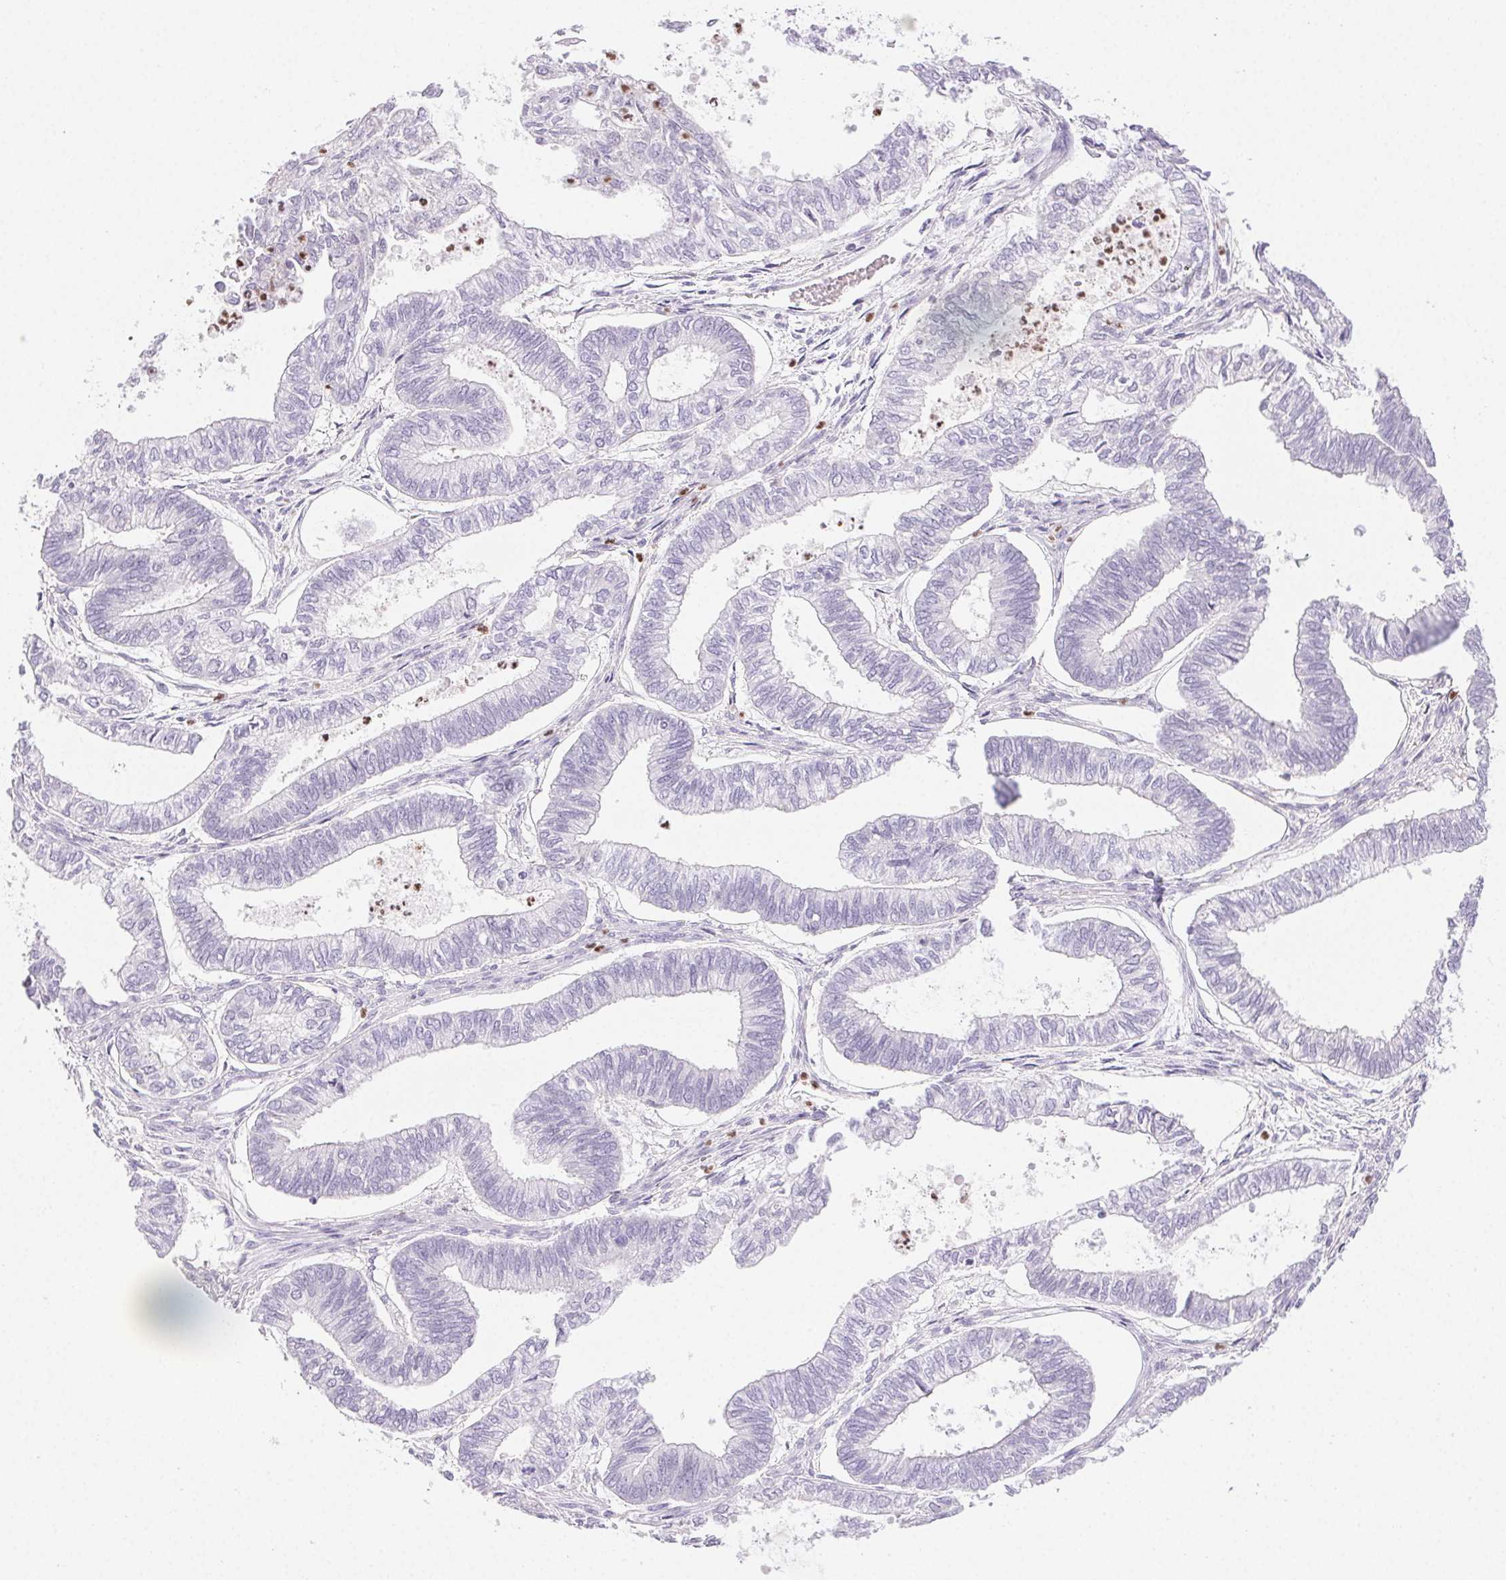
{"staining": {"intensity": "negative", "quantity": "none", "location": "none"}, "tissue": "ovarian cancer", "cell_type": "Tumor cells", "image_type": "cancer", "snomed": [{"axis": "morphology", "description": "Carcinoma, endometroid"}, {"axis": "topography", "description": "Ovary"}], "caption": "The micrograph exhibits no staining of tumor cells in ovarian cancer (endometroid carcinoma).", "gene": "PADI4", "patient": {"sex": "female", "age": 64}}